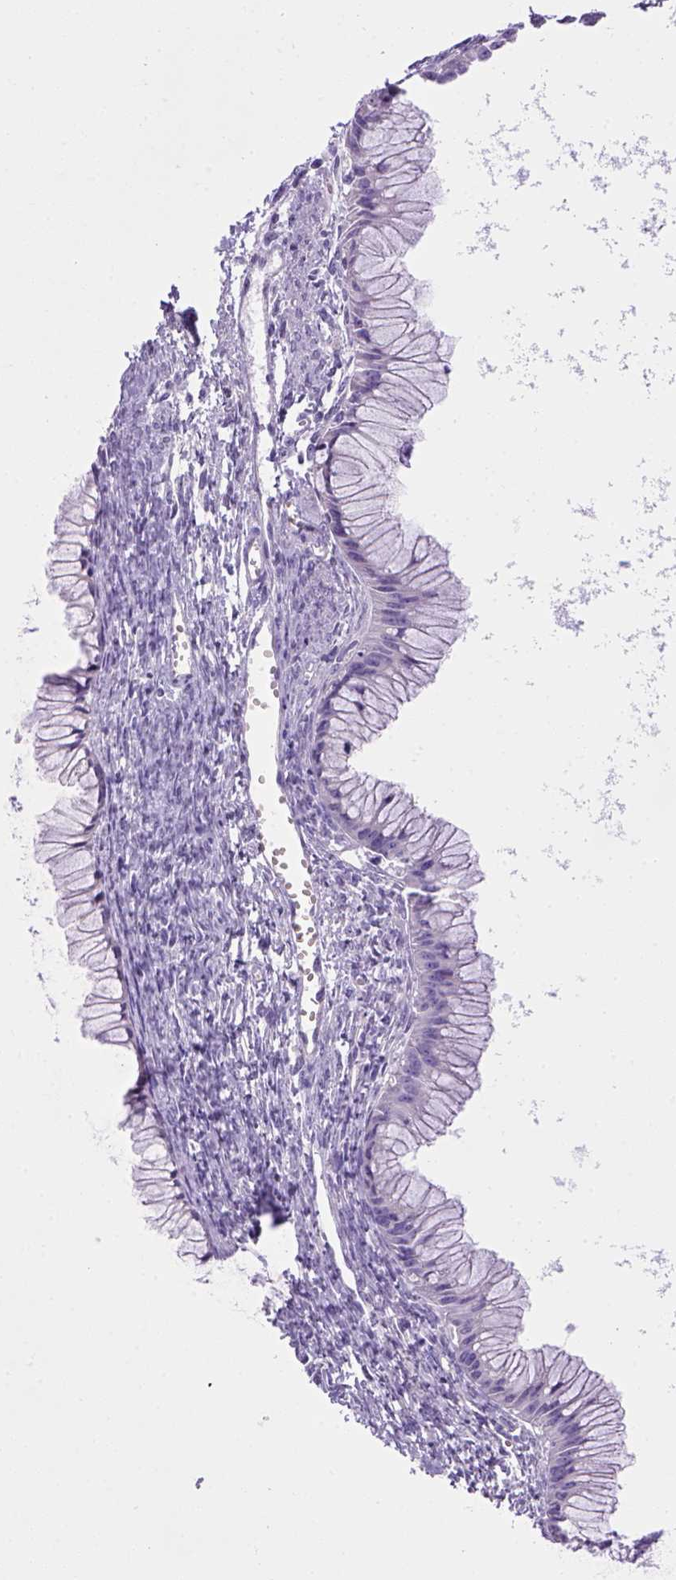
{"staining": {"intensity": "negative", "quantity": "none", "location": "none"}, "tissue": "ovarian cancer", "cell_type": "Tumor cells", "image_type": "cancer", "snomed": [{"axis": "morphology", "description": "Cystadenocarcinoma, mucinous, NOS"}, {"axis": "topography", "description": "Ovary"}], "caption": "Immunohistochemistry micrograph of mucinous cystadenocarcinoma (ovarian) stained for a protein (brown), which reveals no expression in tumor cells.", "gene": "BAAT", "patient": {"sex": "female", "age": 41}}